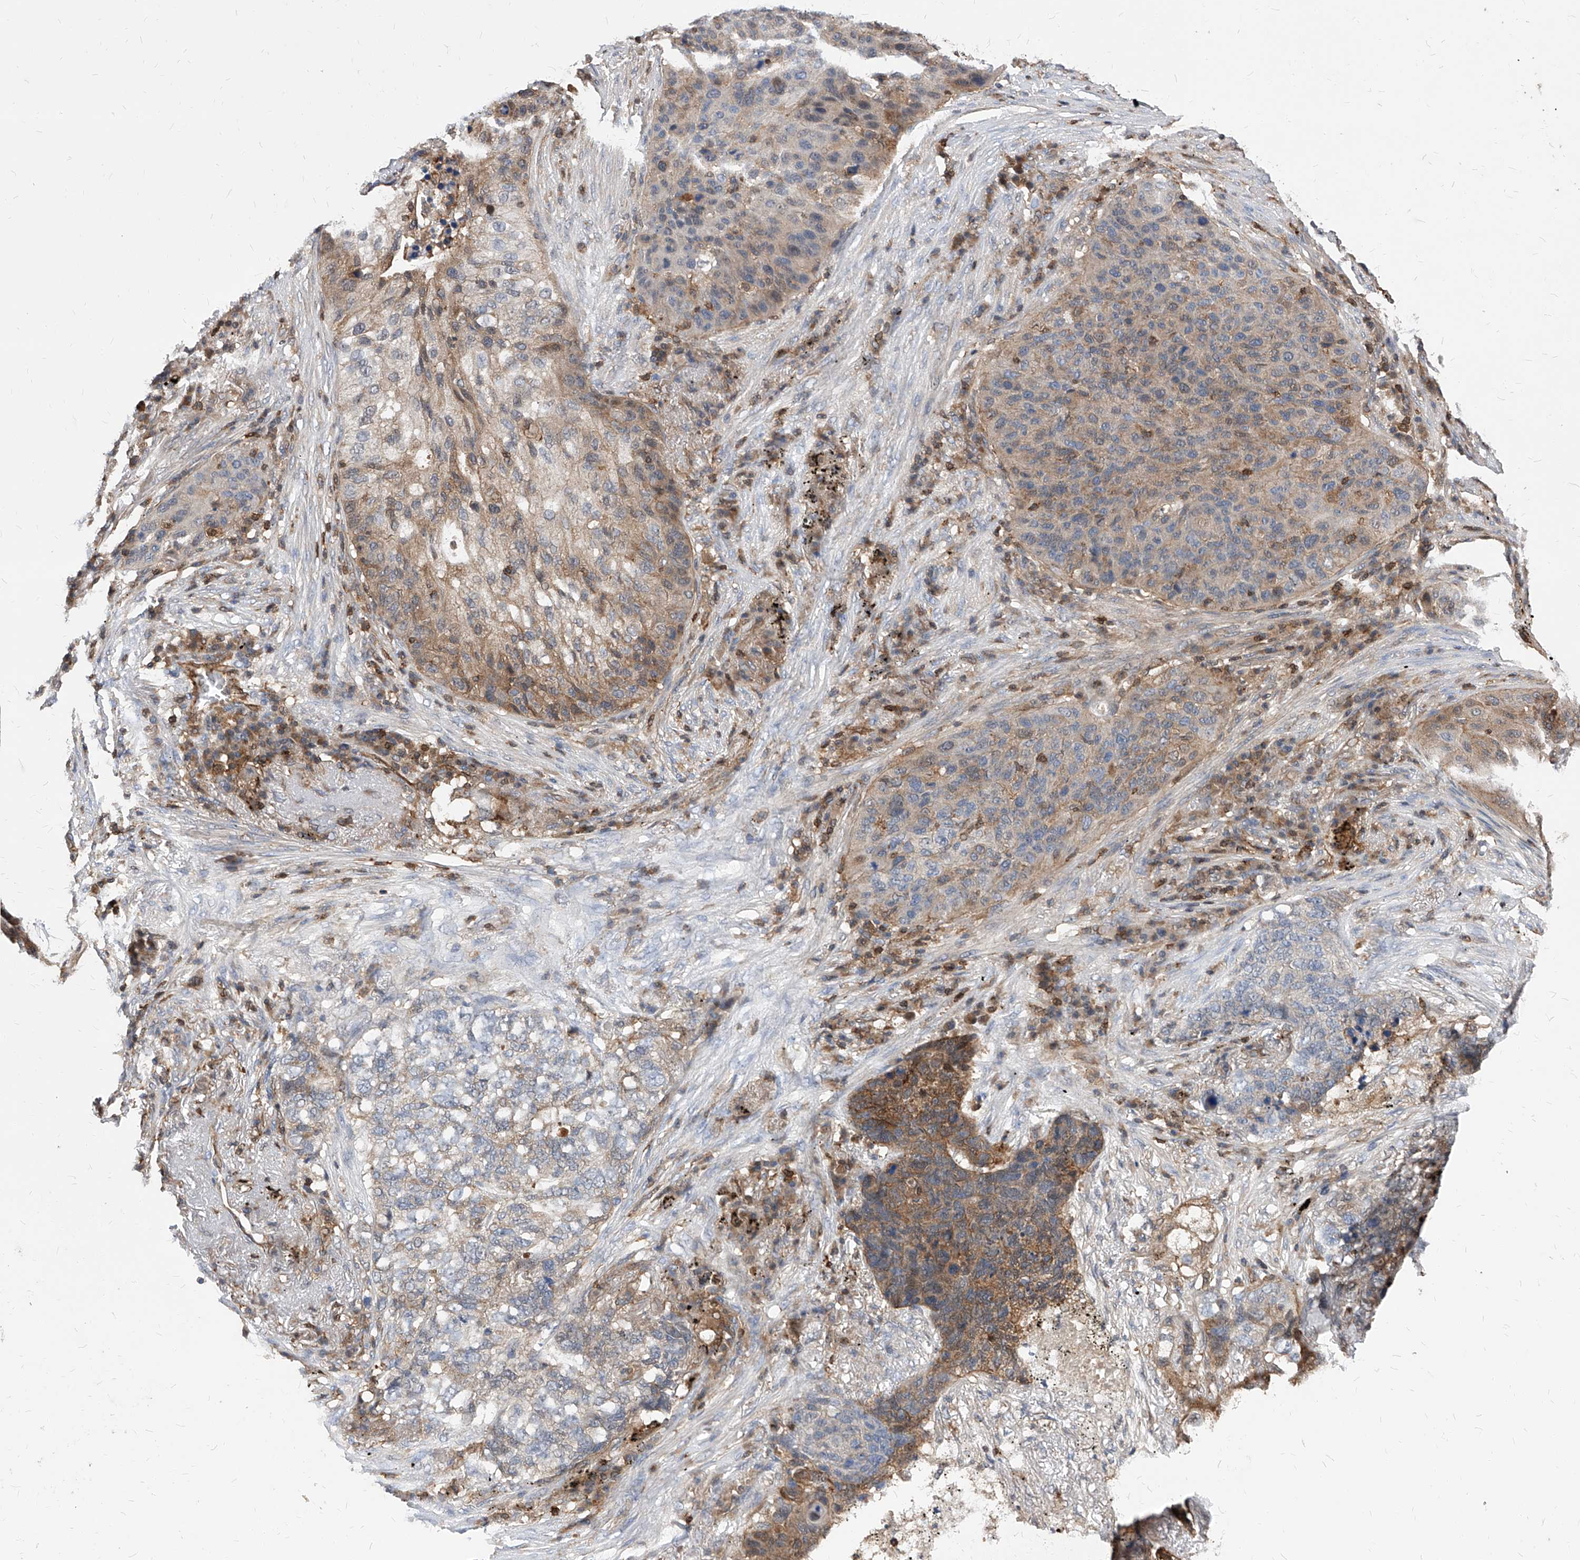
{"staining": {"intensity": "weak", "quantity": "25%-75%", "location": "cytoplasmic/membranous"}, "tissue": "lung cancer", "cell_type": "Tumor cells", "image_type": "cancer", "snomed": [{"axis": "morphology", "description": "Squamous cell carcinoma, NOS"}, {"axis": "topography", "description": "Lung"}], "caption": "This histopathology image reveals immunohistochemistry (IHC) staining of lung squamous cell carcinoma, with low weak cytoplasmic/membranous expression in about 25%-75% of tumor cells.", "gene": "ABRACL", "patient": {"sex": "female", "age": 63}}